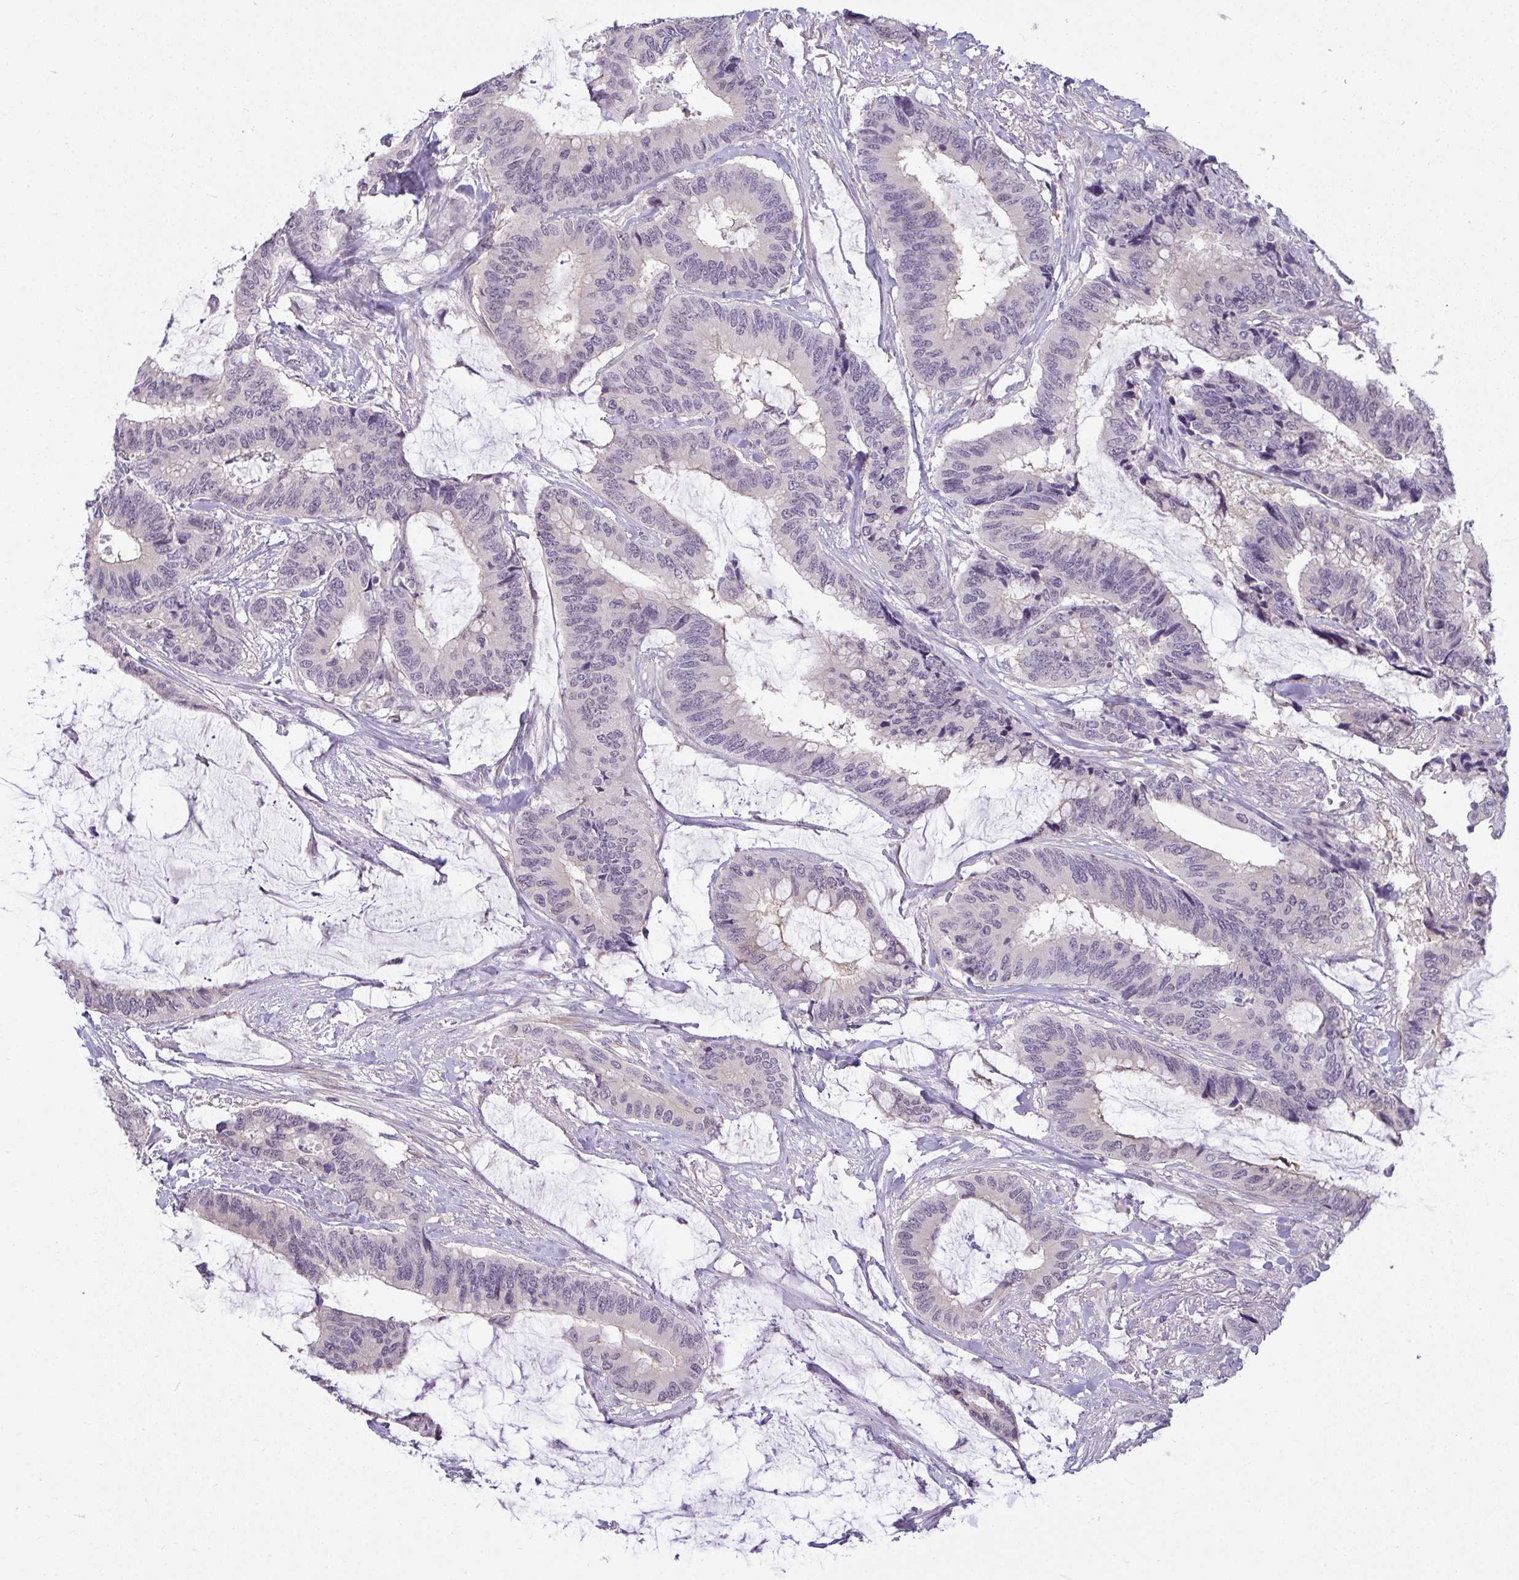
{"staining": {"intensity": "negative", "quantity": "none", "location": "none"}, "tissue": "colorectal cancer", "cell_type": "Tumor cells", "image_type": "cancer", "snomed": [{"axis": "morphology", "description": "Adenocarcinoma, NOS"}, {"axis": "topography", "description": "Rectum"}], "caption": "Immunohistochemical staining of colorectal adenocarcinoma reveals no significant staining in tumor cells.", "gene": "DZIP1", "patient": {"sex": "female", "age": 59}}